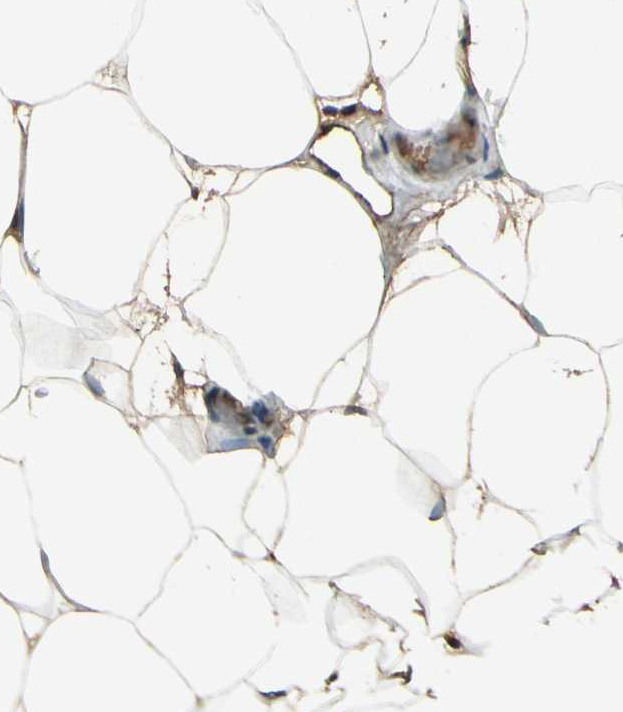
{"staining": {"intensity": "moderate", "quantity": ">75%", "location": "cytoplasmic/membranous"}, "tissue": "adipose tissue", "cell_type": "Adipocytes", "image_type": "normal", "snomed": [{"axis": "morphology", "description": "Normal tissue, NOS"}, {"axis": "topography", "description": "Breast"}, {"axis": "topography", "description": "Adipose tissue"}], "caption": "Protein analysis of benign adipose tissue exhibits moderate cytoplasmic/membranous staining in about >75% of adipocytes.", "gene": "SNW1", "patient": {"sex": "female", "age": 25}}